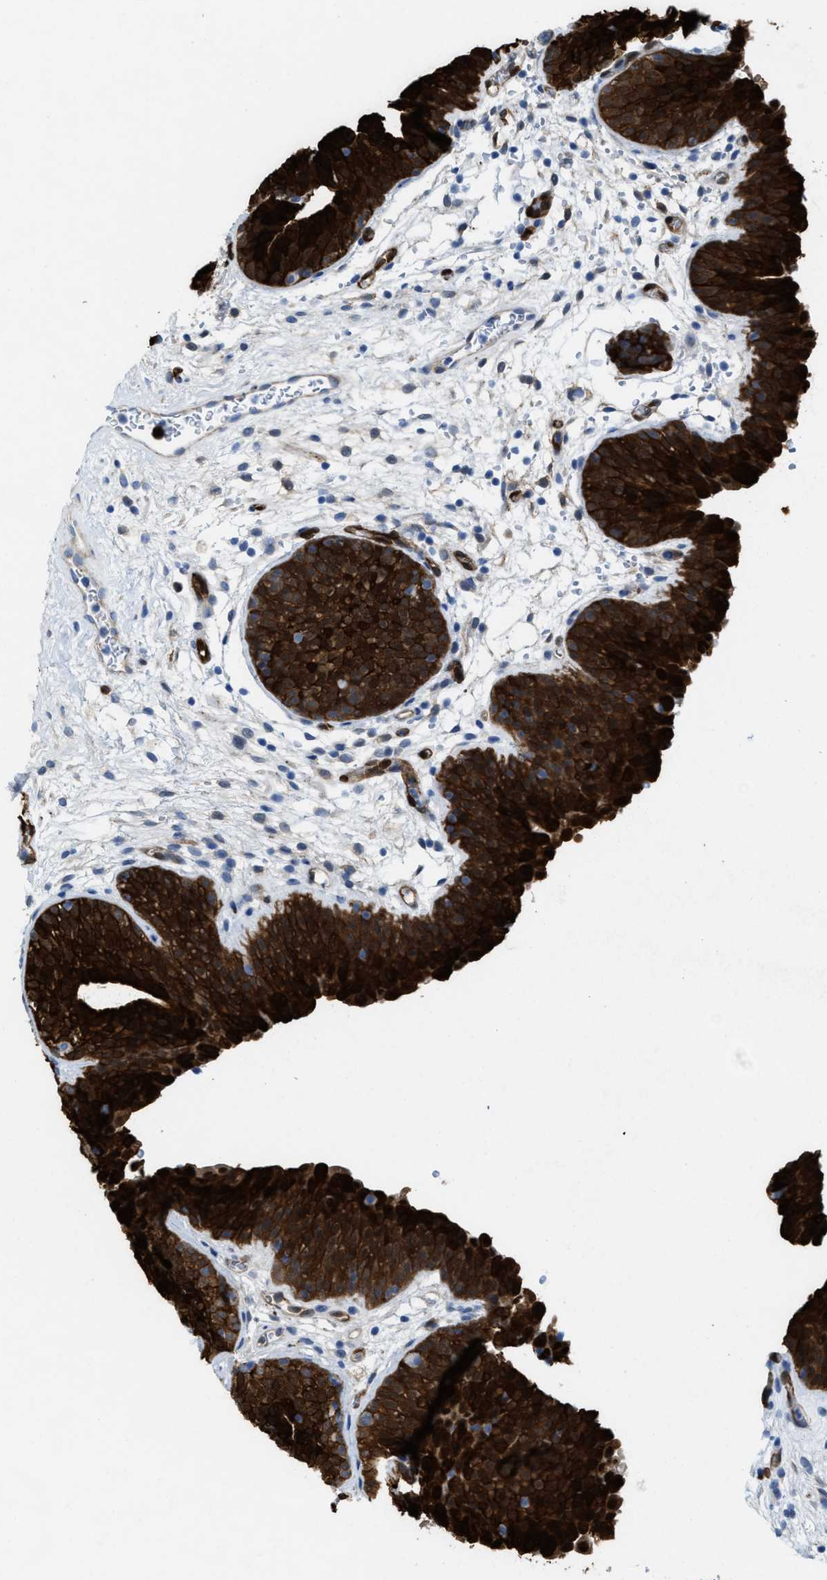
{"staining": {"intensity": "strong", "quantity": ">75%", "location": "cytoplasmic/membranous"}, "tissue": "urinary bladder", "cell_type": "Urothelial cells", "image_type": "normal", "snomed": [{"axis": "morphology", "description": "Normal tissue, NOS"}, {"axis": "topography", "description": "Urinary bladder"}], "caption": "DAB immunohistochemical staining of benign human urinary bladder shows strong cytoplasmic/membranous protein staining in about >75% of urothelial cells.", "gene": "ASS1", "patient": {"sex": "male", "age": 37}}